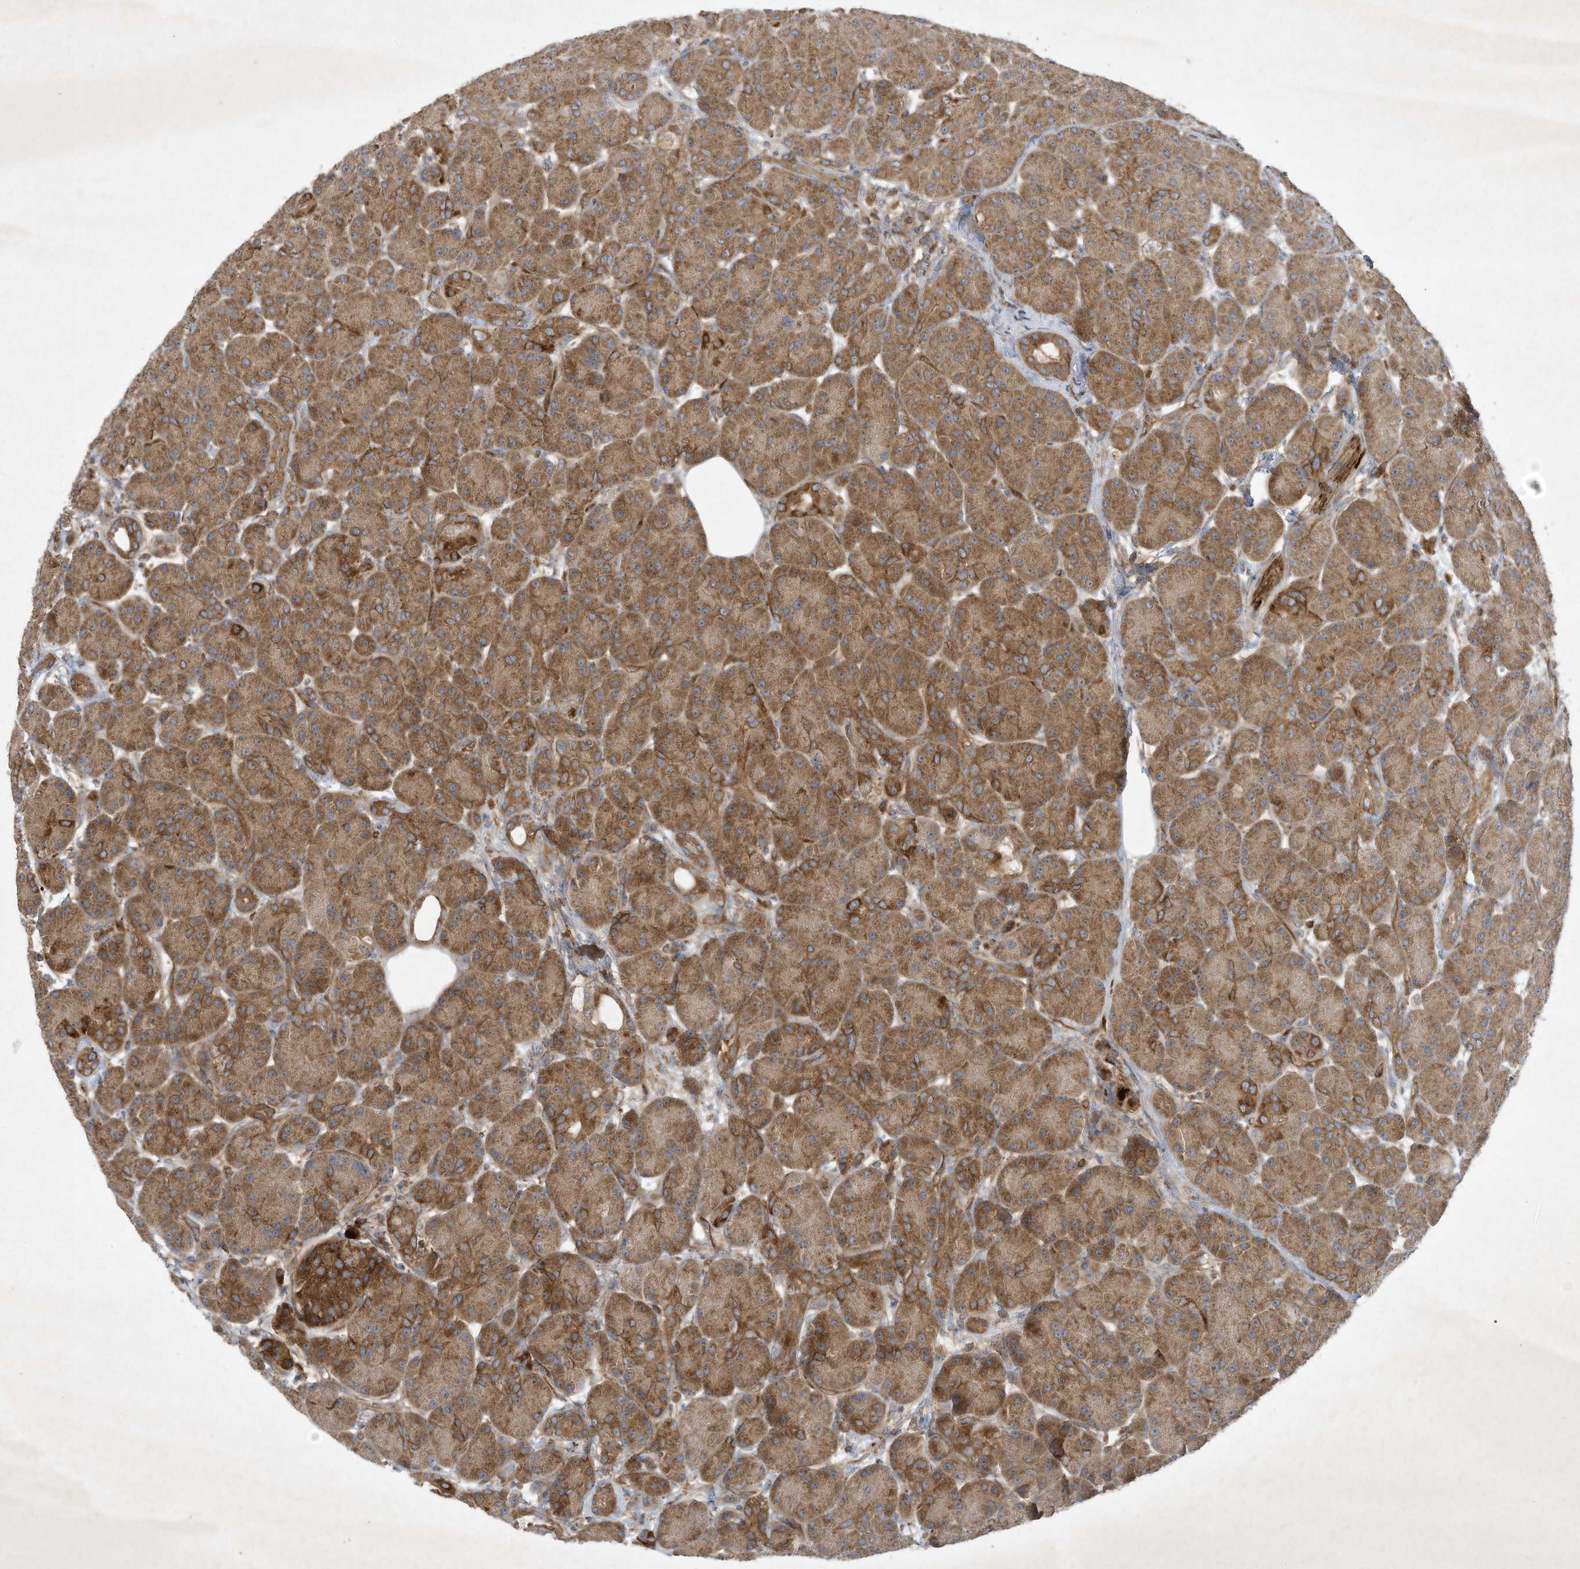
{"staining": {"intensity": "moderate", "quantity": ">75%", "location": "cytoplasmic/membranous"}, "tissue": "pancreas", "cell_type": "Exocrine glandular cells", "image_type": "normal", "snomed": [{"axis": "morphology", "description": "Normal tissue, NOS"}, {"axis": "topography", "description": "Pancreas"}], "caption": "Exocrine glandular cells display medium levels of moderate cytoplasmic/membranous staining in about >75% of cells in unremarkable pancreas. (DAB (3,3'-diaminobenzidine) = brown stain, brightfield microscopy at high magnification).", "gene": "SYNJ2", "patient": {"sex": "male", "age": 63}}